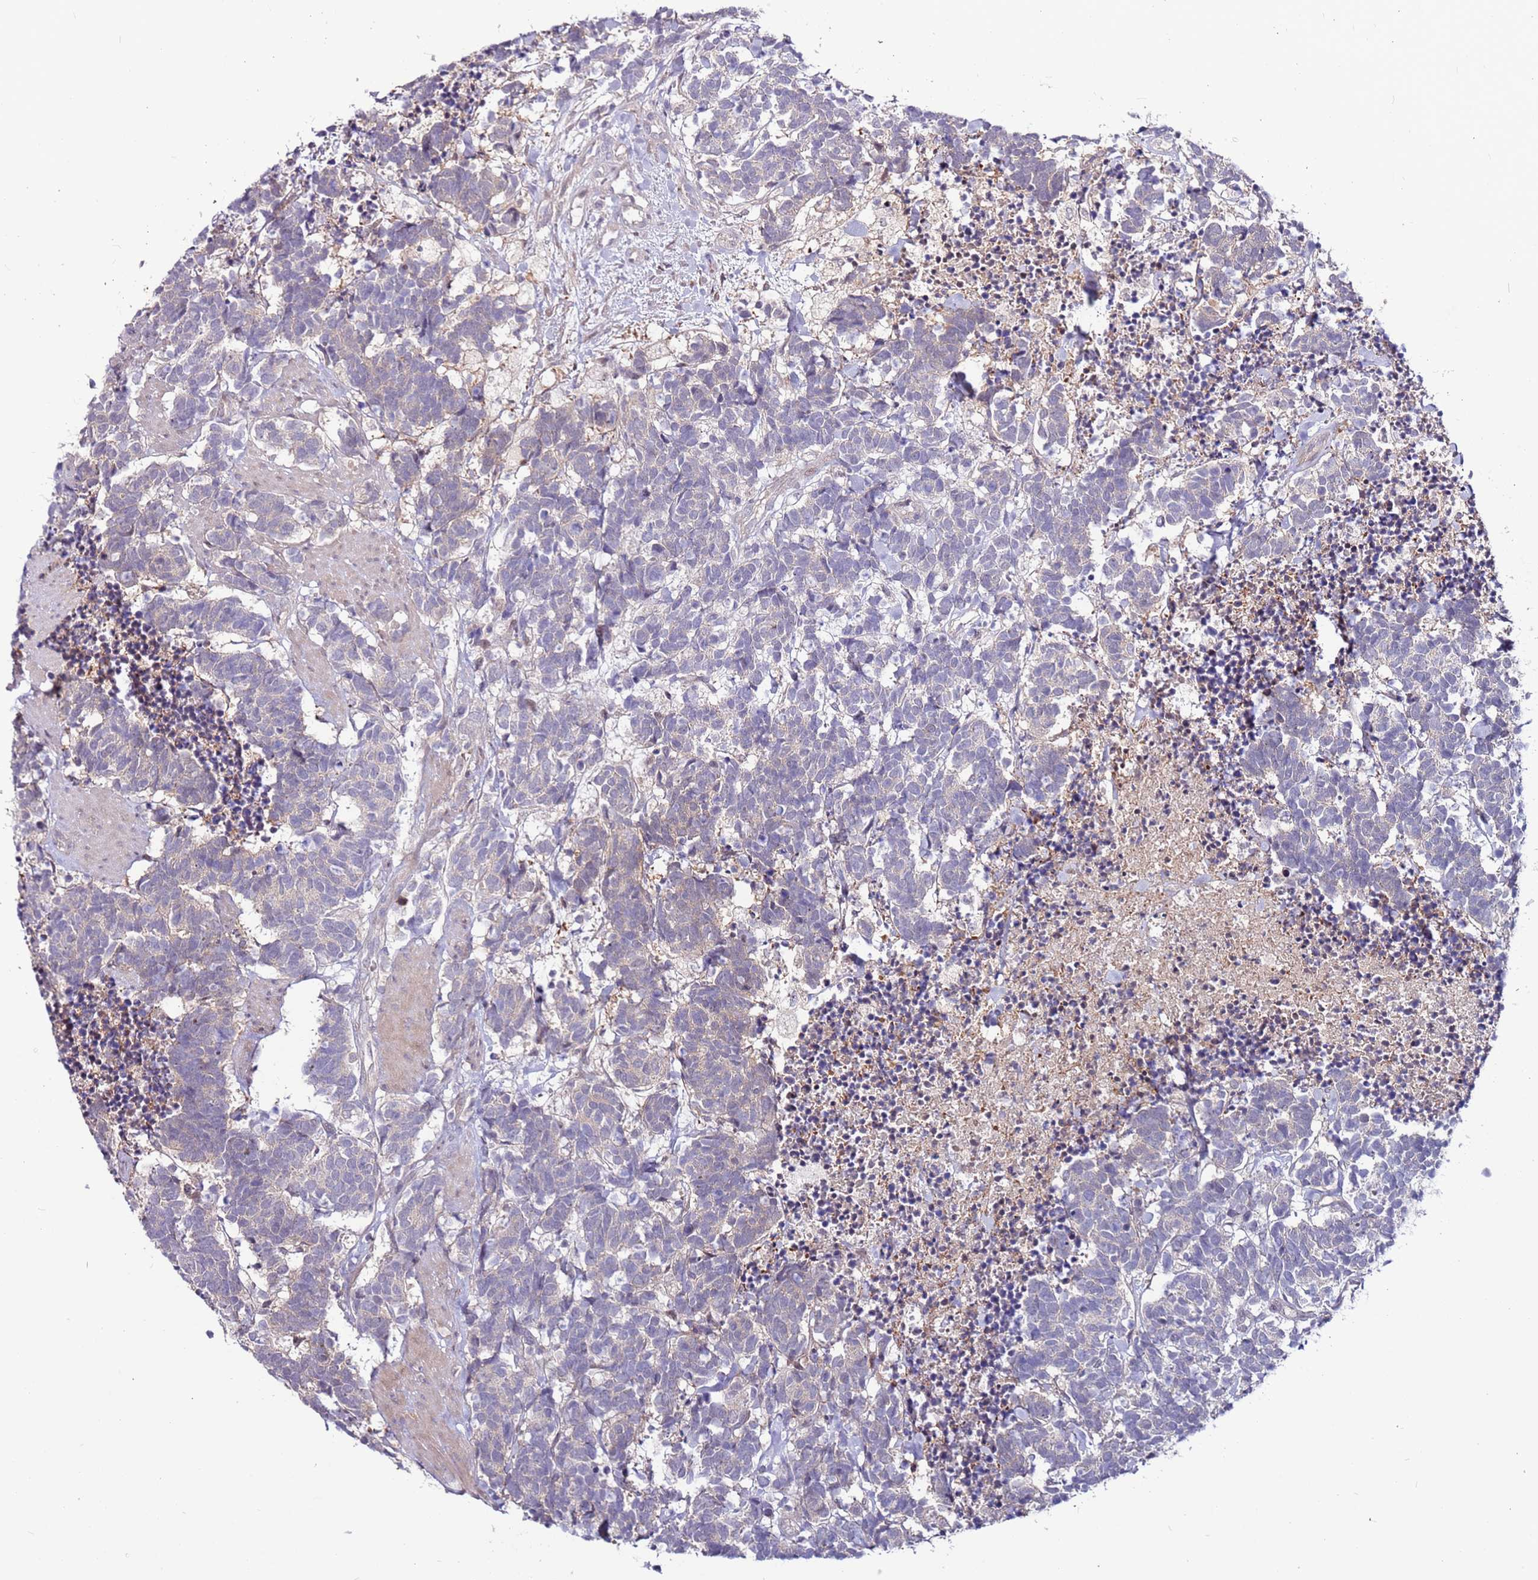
{"staining": {"intensity": "weak", "quantity": "<25%", "location": "cytoplasmic/membranous"}, "tissue": "carcinoid", "cell_type": "Tumor cells", "image_type": "cancer", "snomed": [{"axis": "morphology", "description": "Carcinoma, NOS"}, {"axis": "morphology", "description": "Carcinoid, malignant, NOS"}, {"axis": "topography", "description": "Prostate"}], "caption": "DAB (3,3'-diaminobenzidine) immunohistochemical staining of carcinoid exhibits no significant staining in tumor cells.", "gene": "MTG2", "patient": {"sex": "male", "age": 57}}